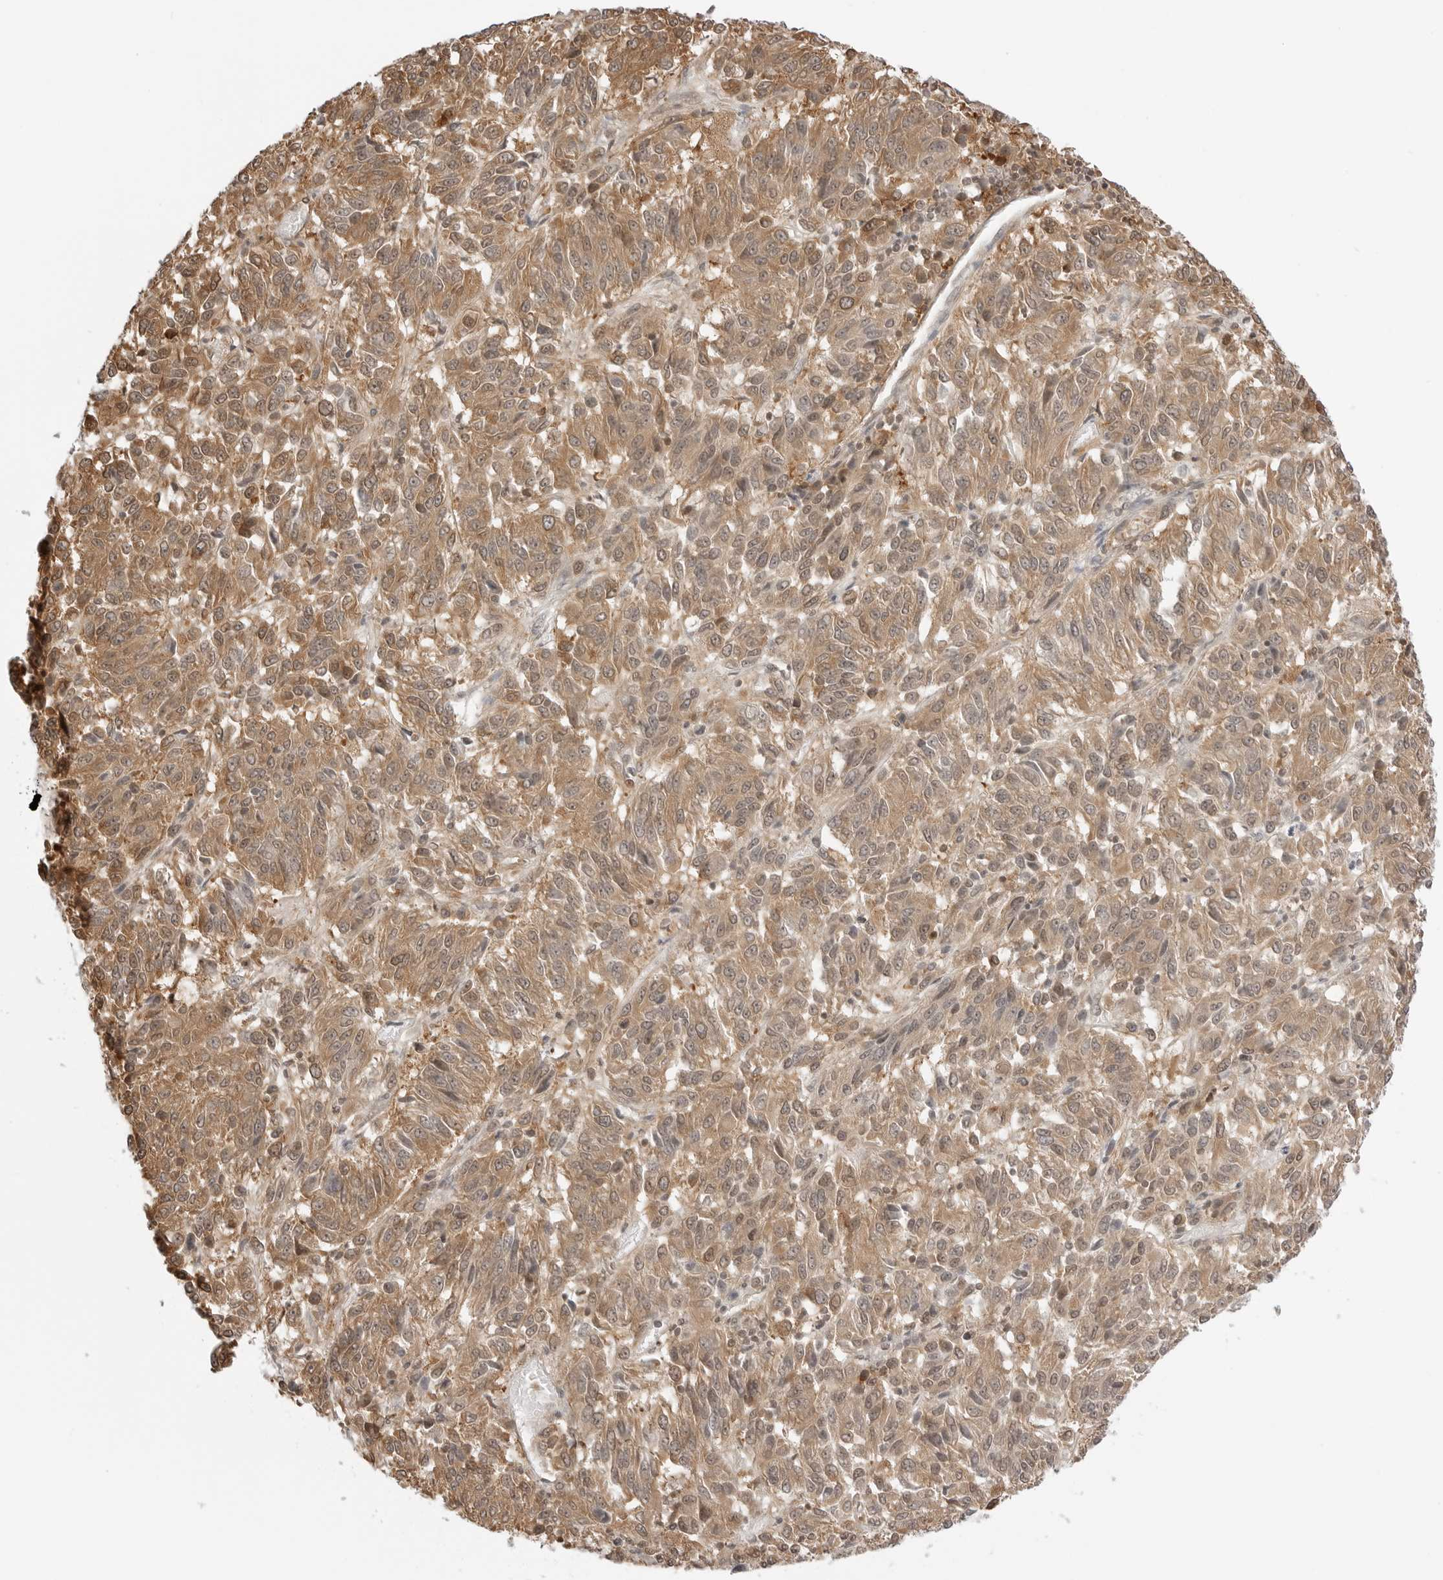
{"staining": {"intensity": "weak", "quantity": ">75%", "location": "cytoplasmic/membranous"}, "tissue": "melanoma", "cell_type": "Tumor cells", "image_type": "cancer", "snomed": [{"axis": "morphology", "description": "Malignant melanoma, Metastatic site"}, {"axis": "topography", "description": "Lung"}], "caption": "The histopathology image shows immunohistochemical staining of melanoma. There is weak cytoplasmic/membranous staining is appreciated in approximately >75% of tumor cells.", "gene": "NUDC", "patient": {"sex": "male", "age": 64}}